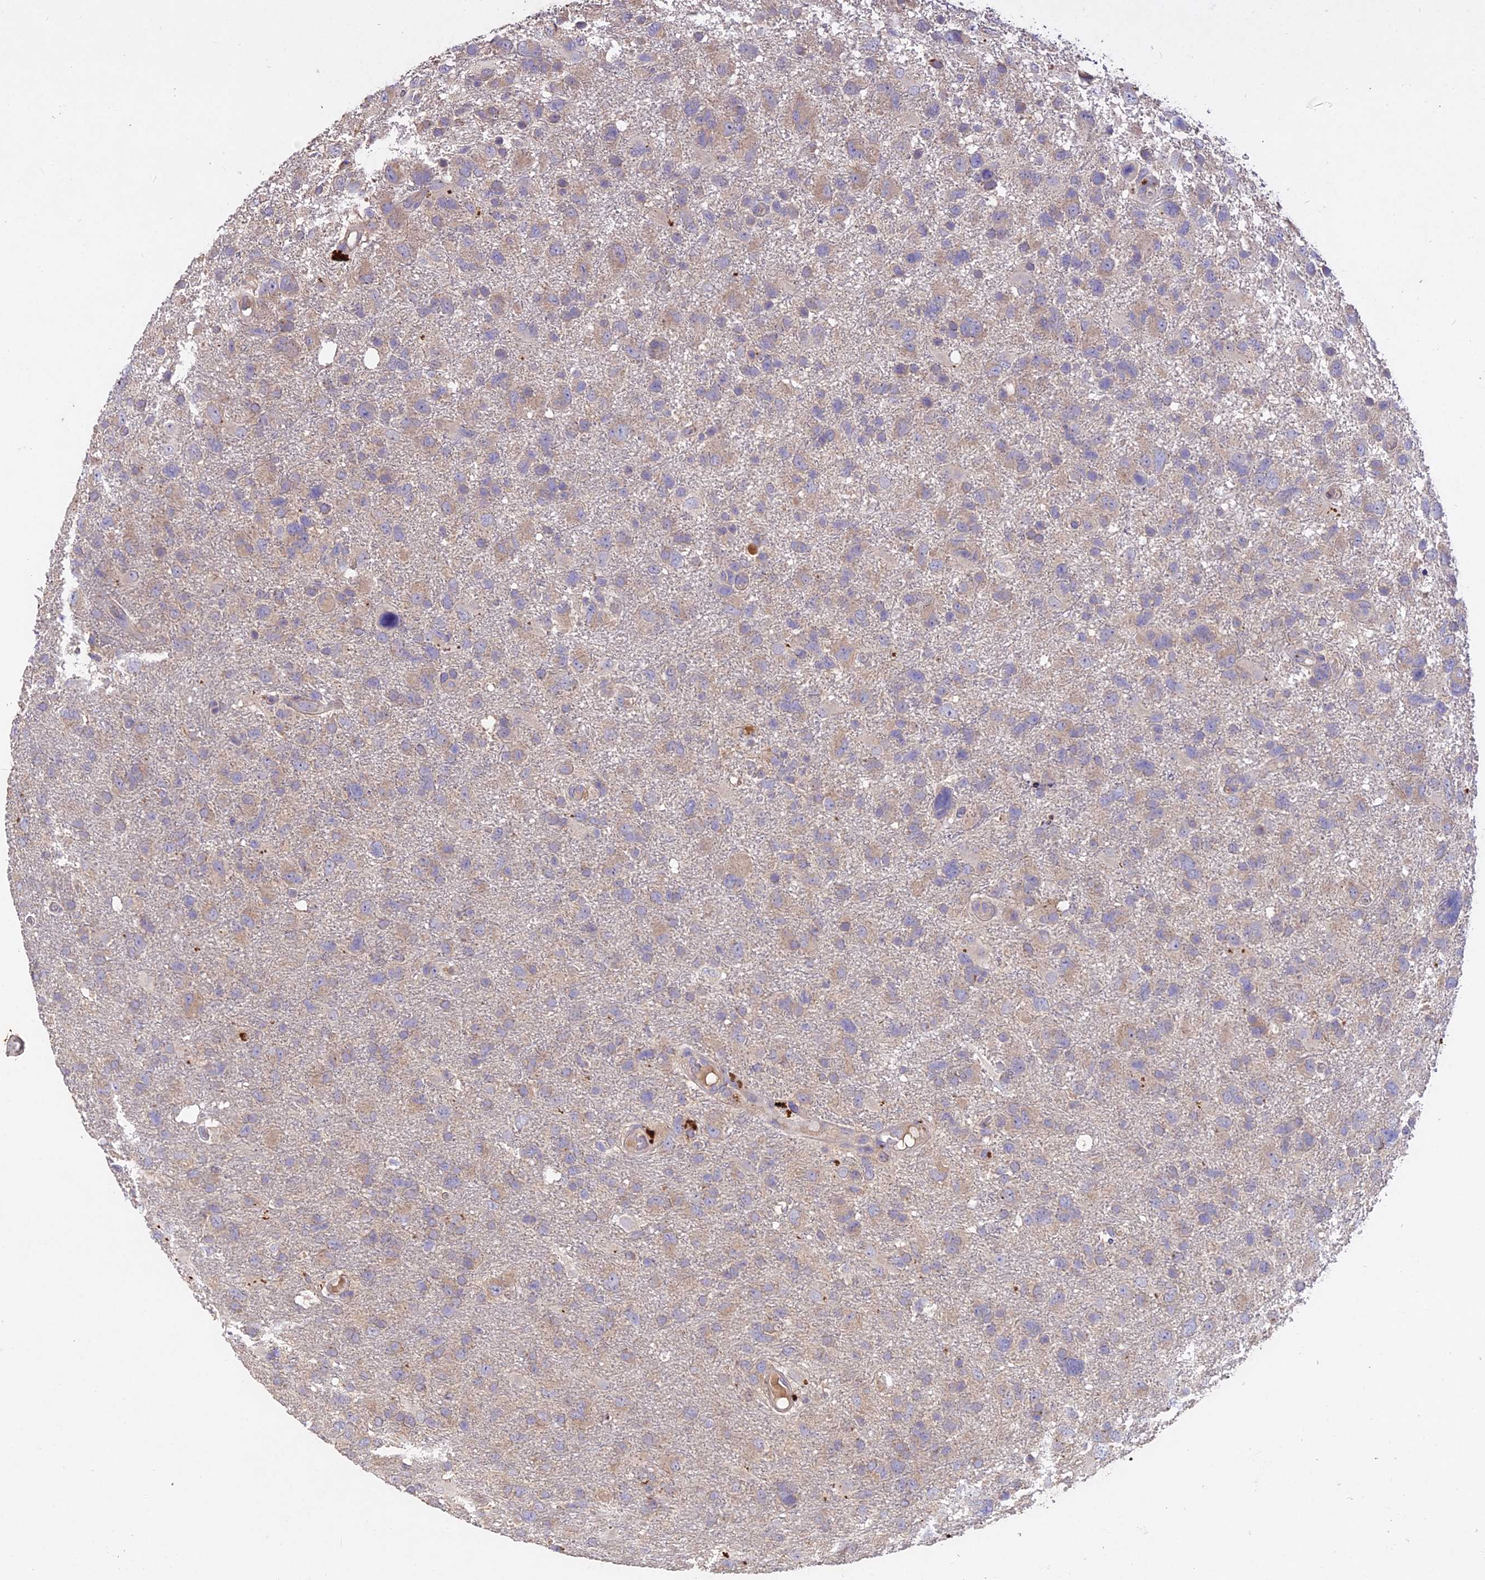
{"staining": {"intensity": "negative", "quantity": "none", "location": "none"}, "tissue": "glioma", "cell_type": "Tumor cells", "image_type": "cancer", "snomed": [{"axis": "morphology", "description": "Glioma, malignant, High grade"}, {"axis": "topography", "description": "Brain"}], "caption": "Immunohistochemical staining of human malignant glioma (high-grade) shows no significant staining in tumor cells.", "gene": "SLC26A4", "patient": {"sex": "male", "age": 61}}